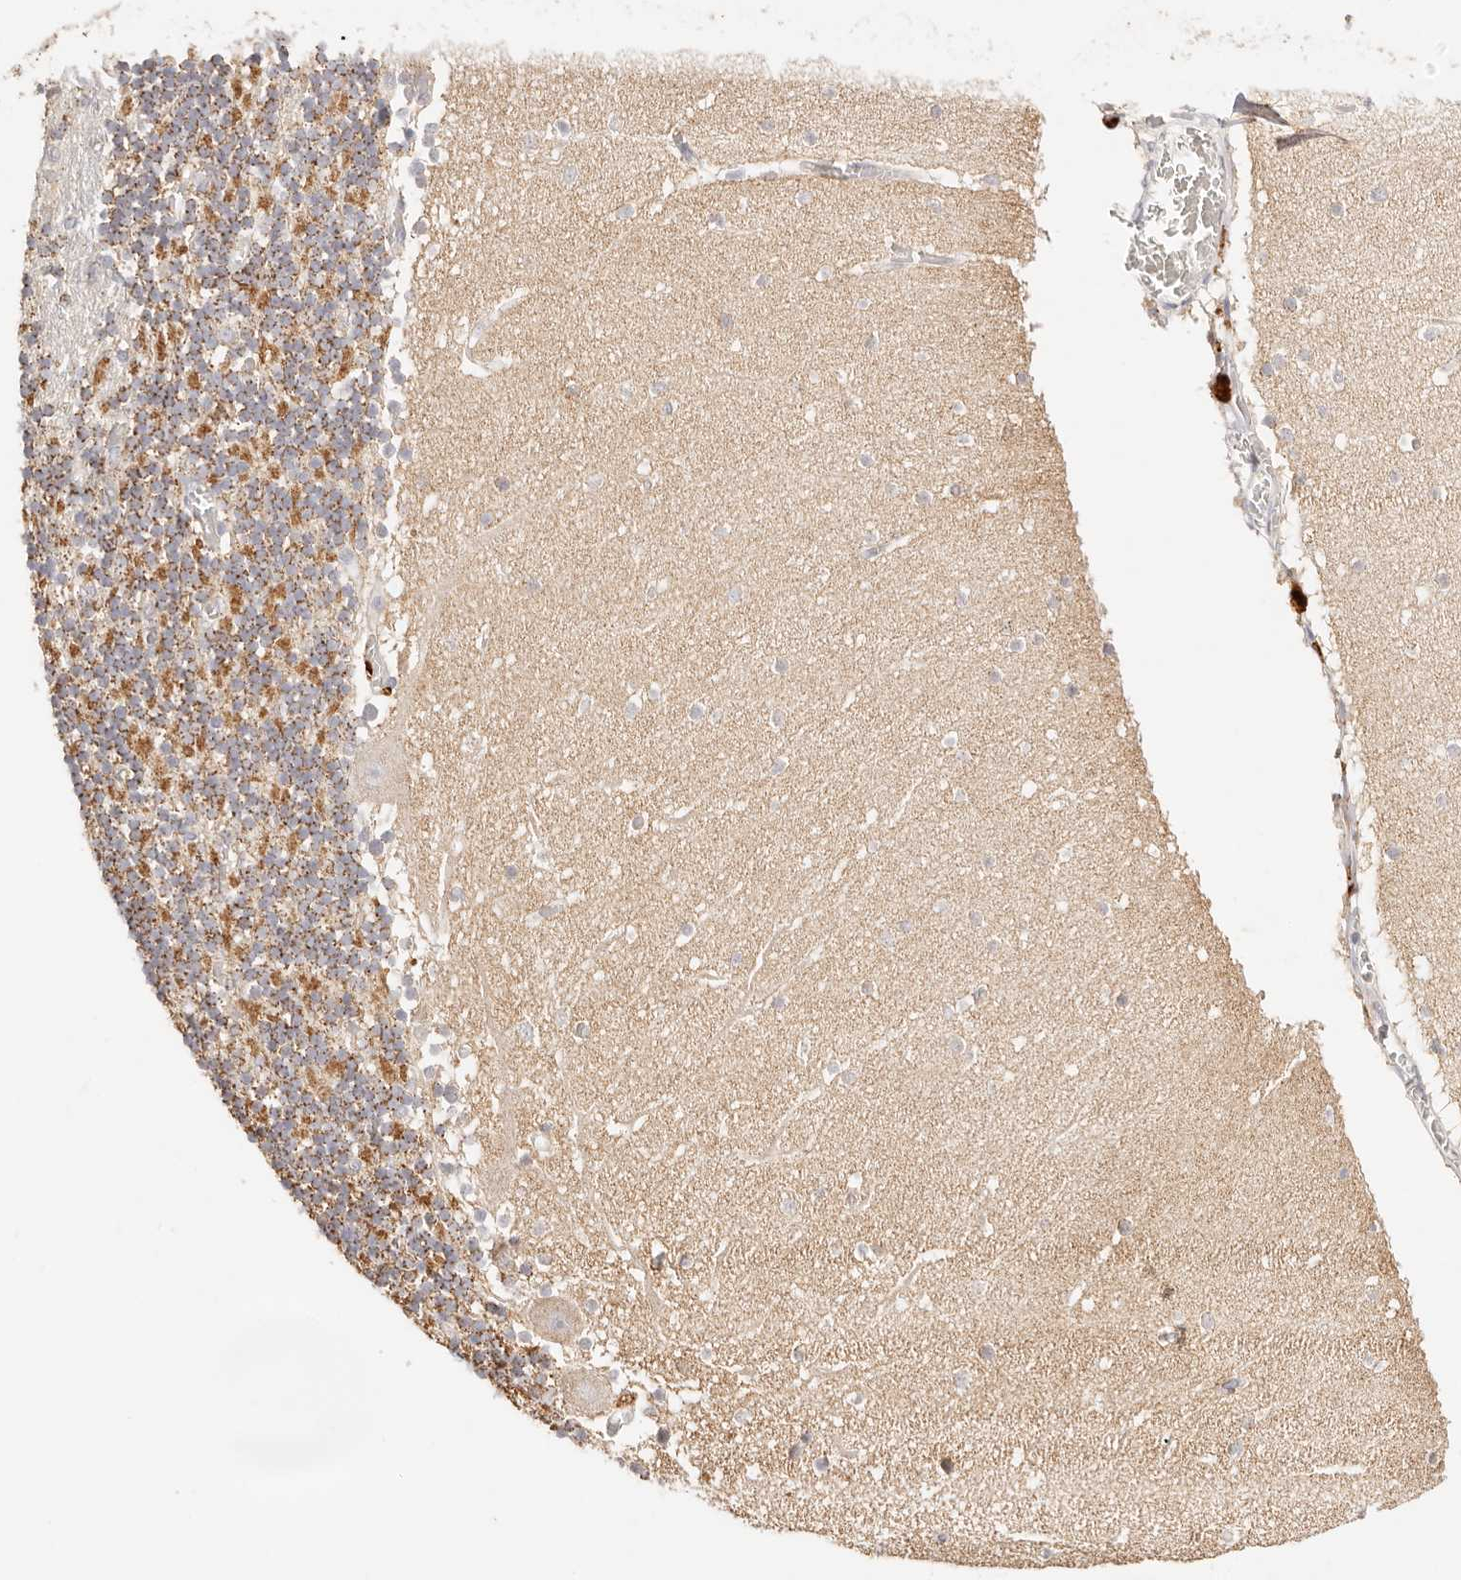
{"staining": {"intensity": "strong", "quantity": ">75%", "location": "cytoplasmic/membranous"}, "tissue": "cerebellum", "cell_type": "Cells in granular layer", "image_type": "normal", "snomed": [{"axis": "morphology", "description": "Normal tissue, NOS"}, {"axis": "topography", "description": "Cerebellum"}], "caption": "Strong cytoplasmic/membranous positivity is identified in approximately >75% of cells in granular layer in unremarkable cerebellum.", "gene": "HK2", "patient": {"sex": "female", "age": 28}}